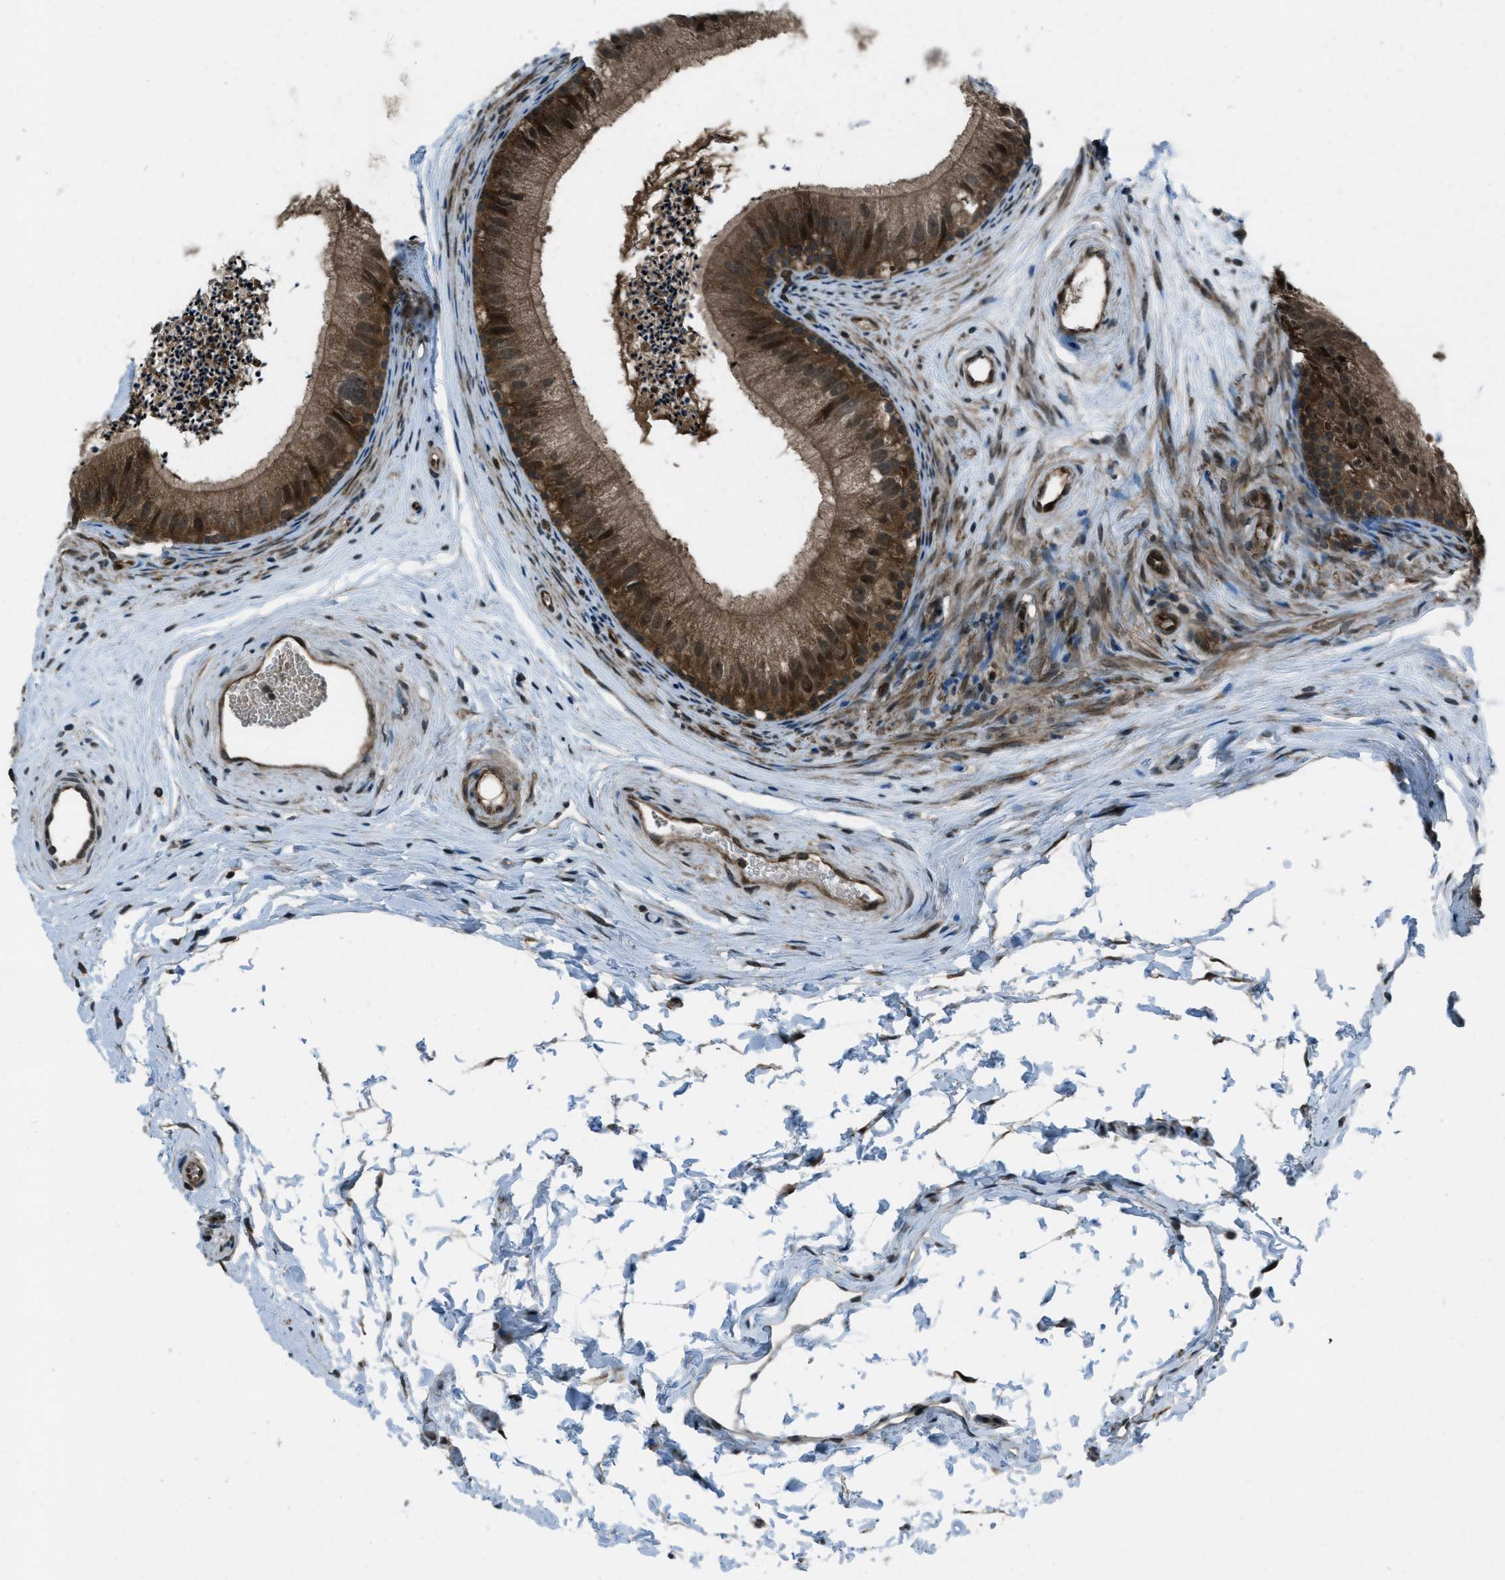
{"staining": {"intensity": "strong", "quantity": "25%-75%", "location": "cytoplasmic/membranous,nuclear"}, "tissue": "epididymis", "cell_type": "Glandular cells", "image_type": "normal", "snomed": [{"axis": "morphology", "description": "Normal tissue, NOS"}, {"axis": "topography", "description": "Epididymis"}], "caption": "Normal epididymis was stained to show a protein in brown. There is high levels of strong cytoplasmic/membranous,nuclear staining in about 25%-75% of glandular cells. (DAB (3,3'-diaminobenzidine) IHC, brown staining for protein, blue staining for nuclei).", "gene": "ASAP2", "patient": {"sex": "male", "age": 56}}